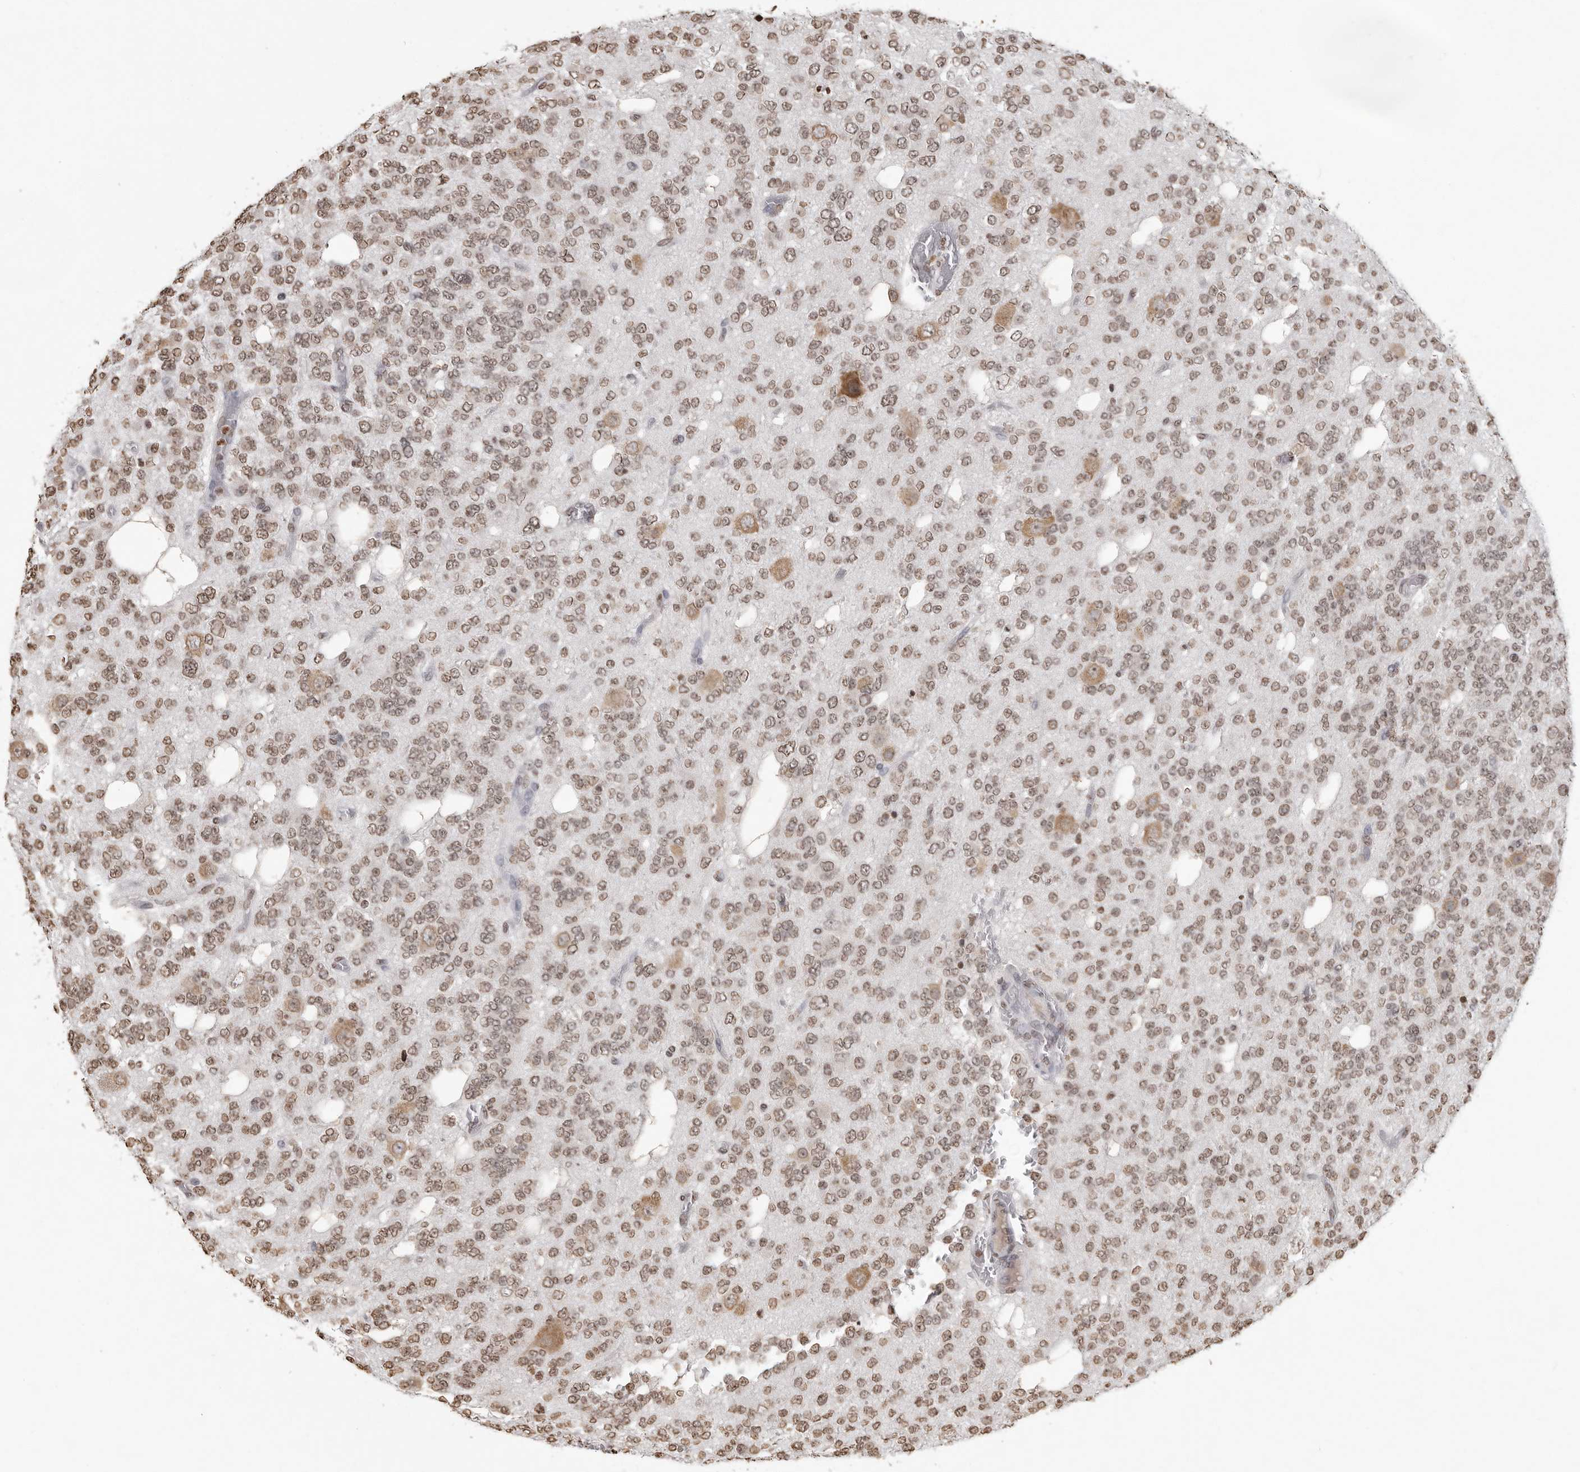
{"staining": {"intensity": "weak", "quantity": ">75%", "location": "nuclear"}, "tissue": "glioma", "cell_type": "Tumor cells", "image_type": "cancer", "snomed": [{"axis": "morphology", "description": "Glioma, malignant, Low grade"}, {"axis": "topography", "description": "Brain"}], "caption": "The histopathology image shows a brown stain indicating the presence of a protein in the nuclear of tumor cells in glioma.", "gene": "WDR45", "patient": {"sex": "male", "age": 38}}